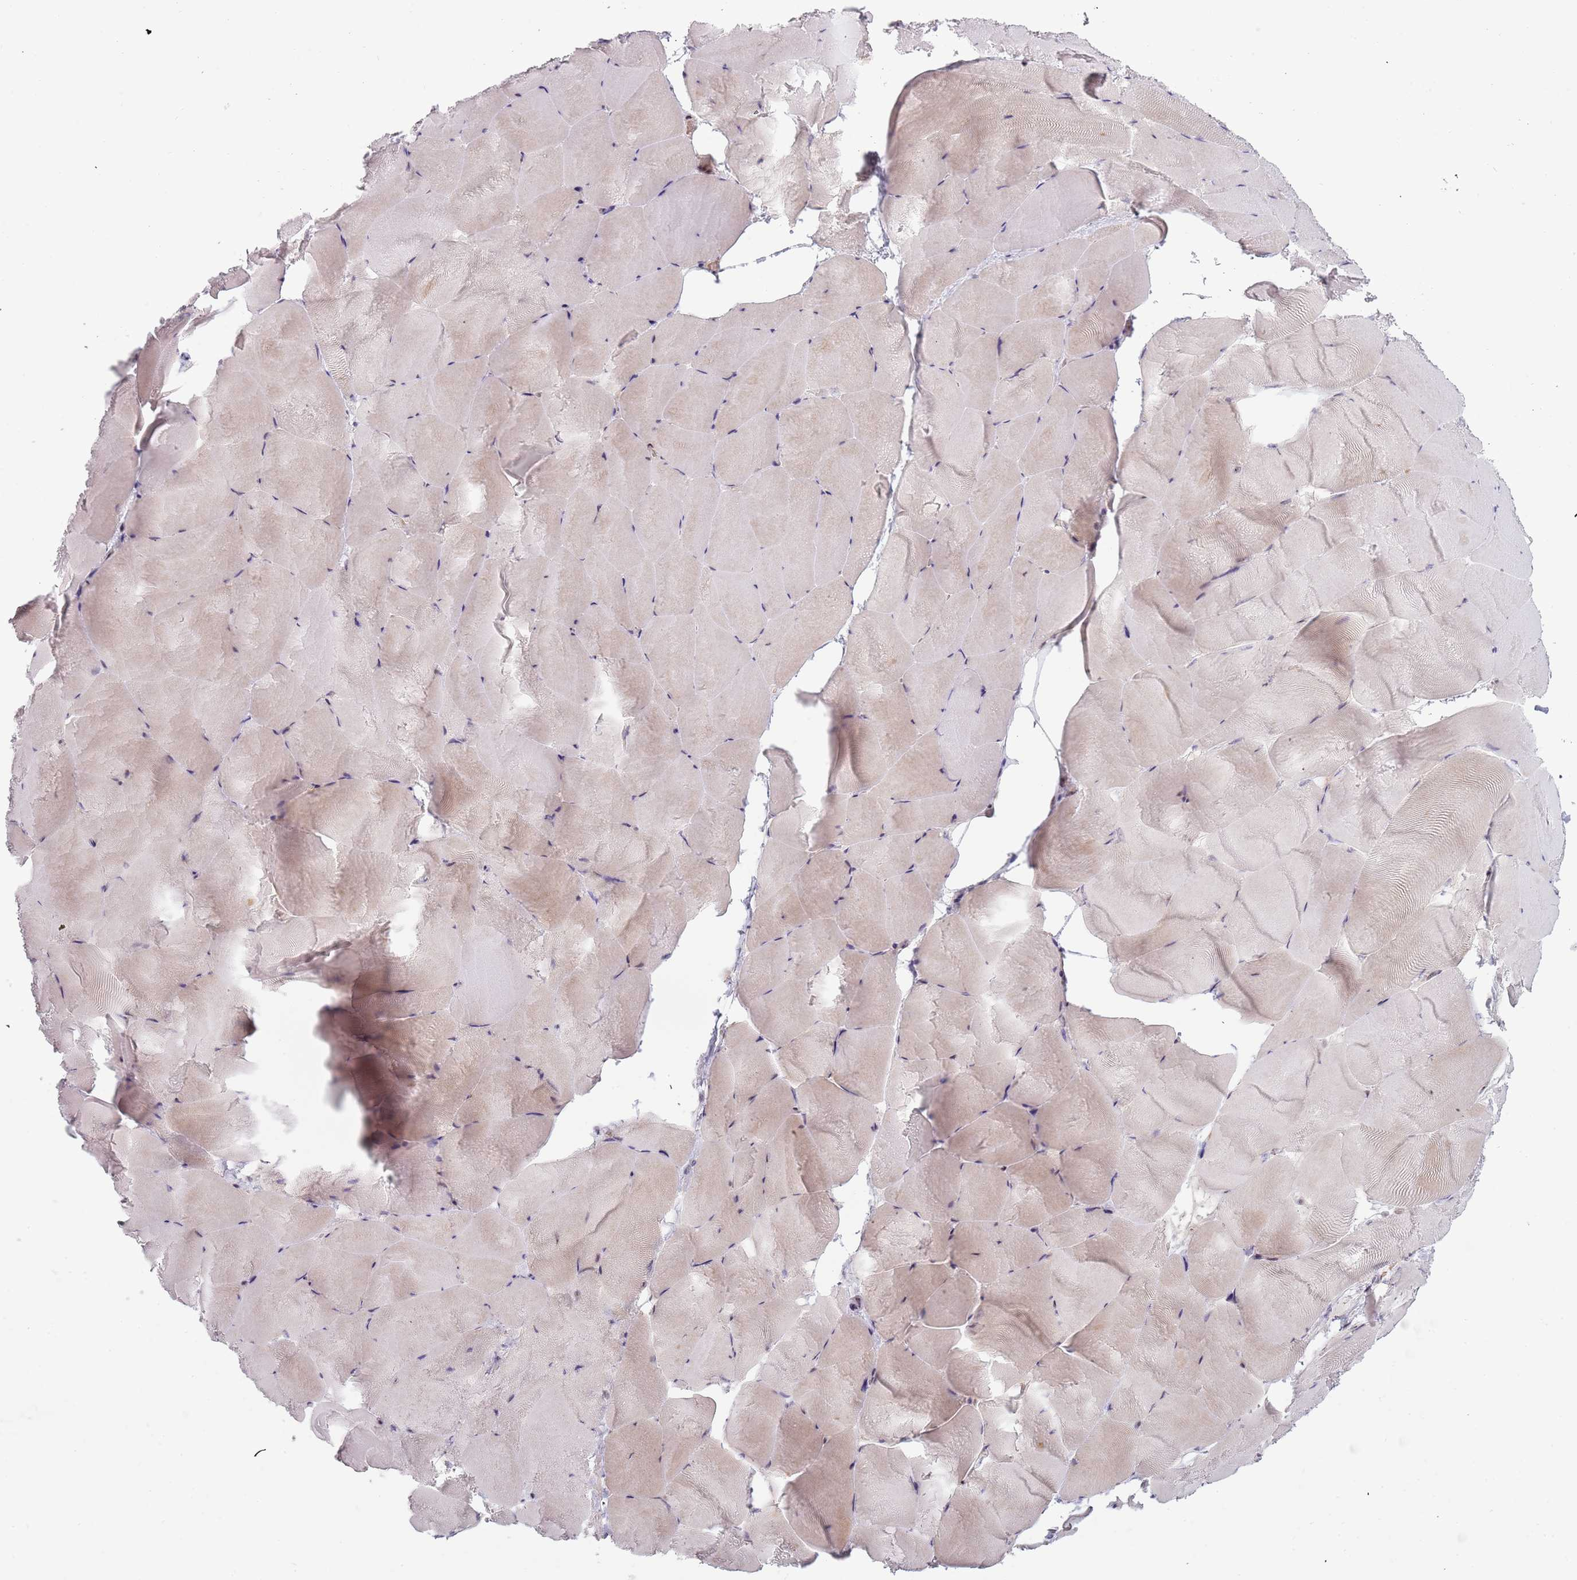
{"staining": {"intensity": "weak", "quantity": "25%-75%", "location": "cytoplasmic/membranous"}, "tissue": "skeletal muscle", "cell_type": "Myocytes", "image_type": "normal", "snomed": [{"axis": "morphology", "description": "Normal tissue, NOS"}, {"axis": "topography", "description": "Skeletal muscle"}], "caption": "Human skeletal muscle stained with a protein marker shows weak staining in myocytes.", "gene": "REXO4", "patient": {"sex": "female", "age": 64}}